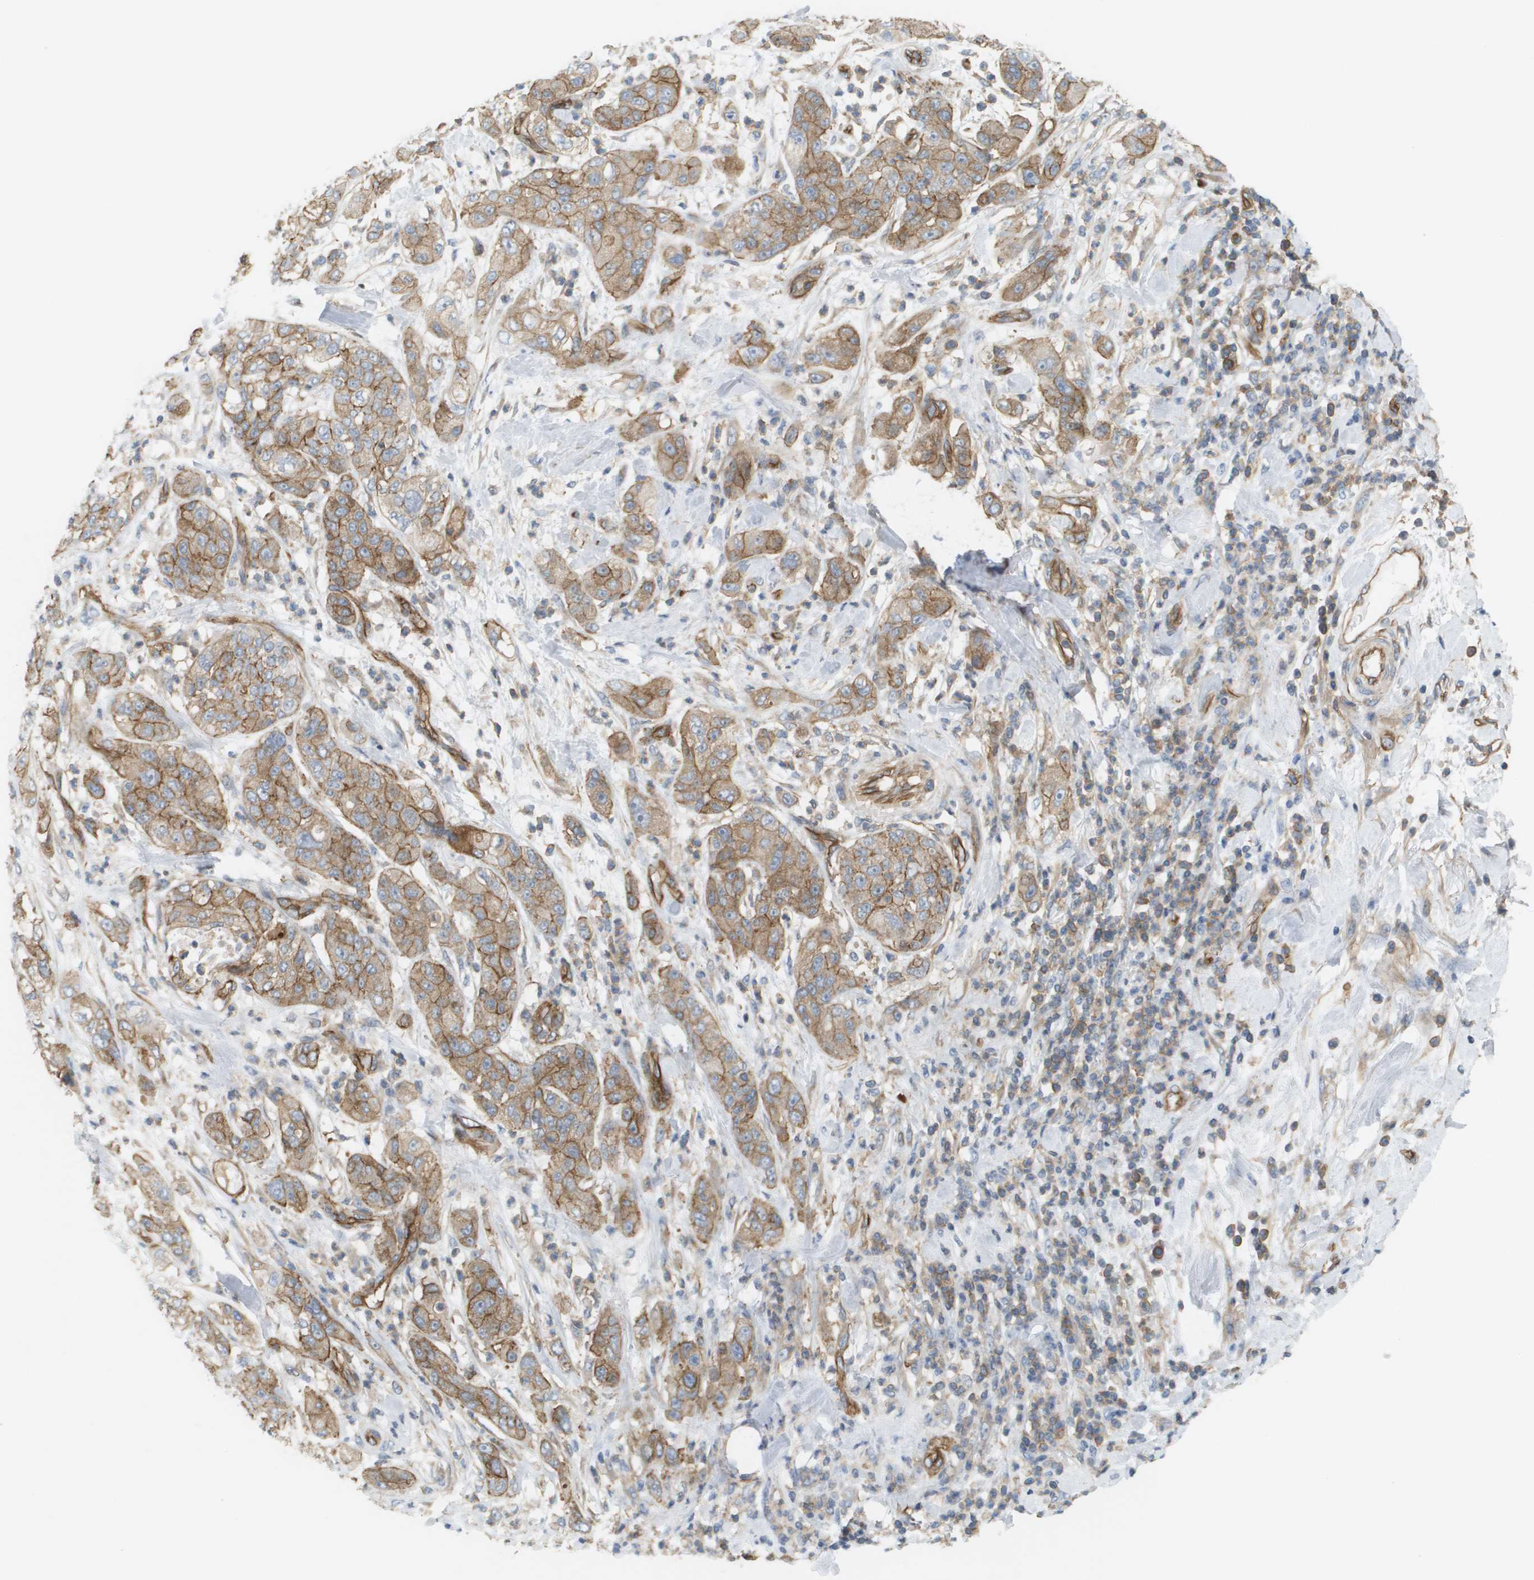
{"staining": {"intensity": "moderate", "quantity": ">75%", "location": "cytoplasmic/membranous"}, "tissue": "pancreatic cancer", "cell_type": "Tumor cells", "image_type": "cancer", "snomed": [{"axis": "morphology", "description": "Adenocarcinoma, NOS"}, {"axis": "topography", "description": "Pancreas"}], "caption": "There is medium levels of moderate cytoplasmic/membranous staining in tumor cells of adenocarcinoma (pancreatic), as demonstrated by immunohistochemical staining (brown color).", "gene": "SGMS2", "patient": {"sex": "female", "age": 78}}